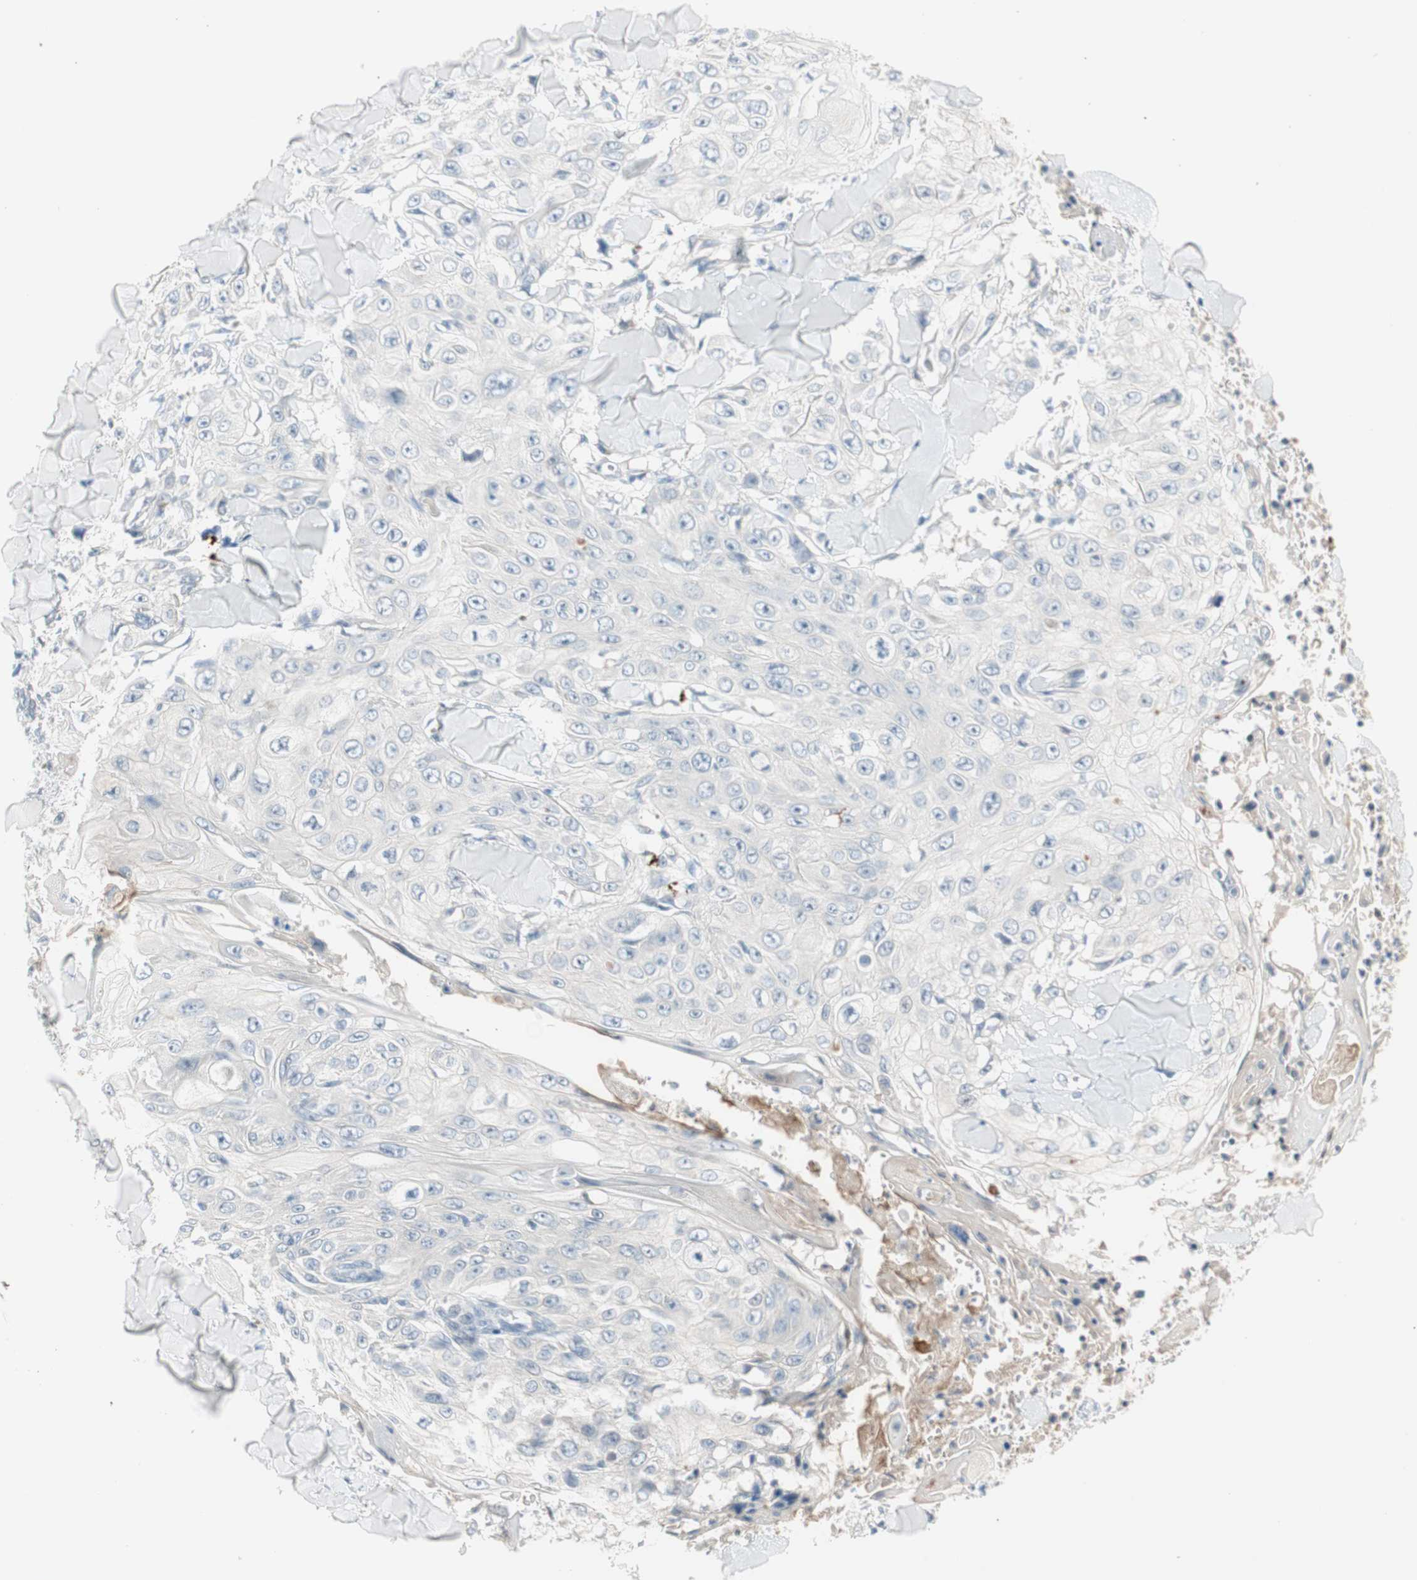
{"staining": {"intensity": "negative", "quantity": "none", "location": "none"}, "tissue": "skin cancer", "cell_type": "Tumor cells", "image_type": "cancer", "snomed": [{"axis": "morphology", "description": "Squamous cell carcinoma, NOS"}, {"axis": "topography", "description": "Skin"}], "caption": "There is no significant expression in tumor cells of skin cancer. (DAB (3,3'-diaminobenzidine) immunohistochemistry (IHC) with hematoxylin counter stain).", "gene": "PDZK1", "patient": {"sex": "male", "age": 86}}